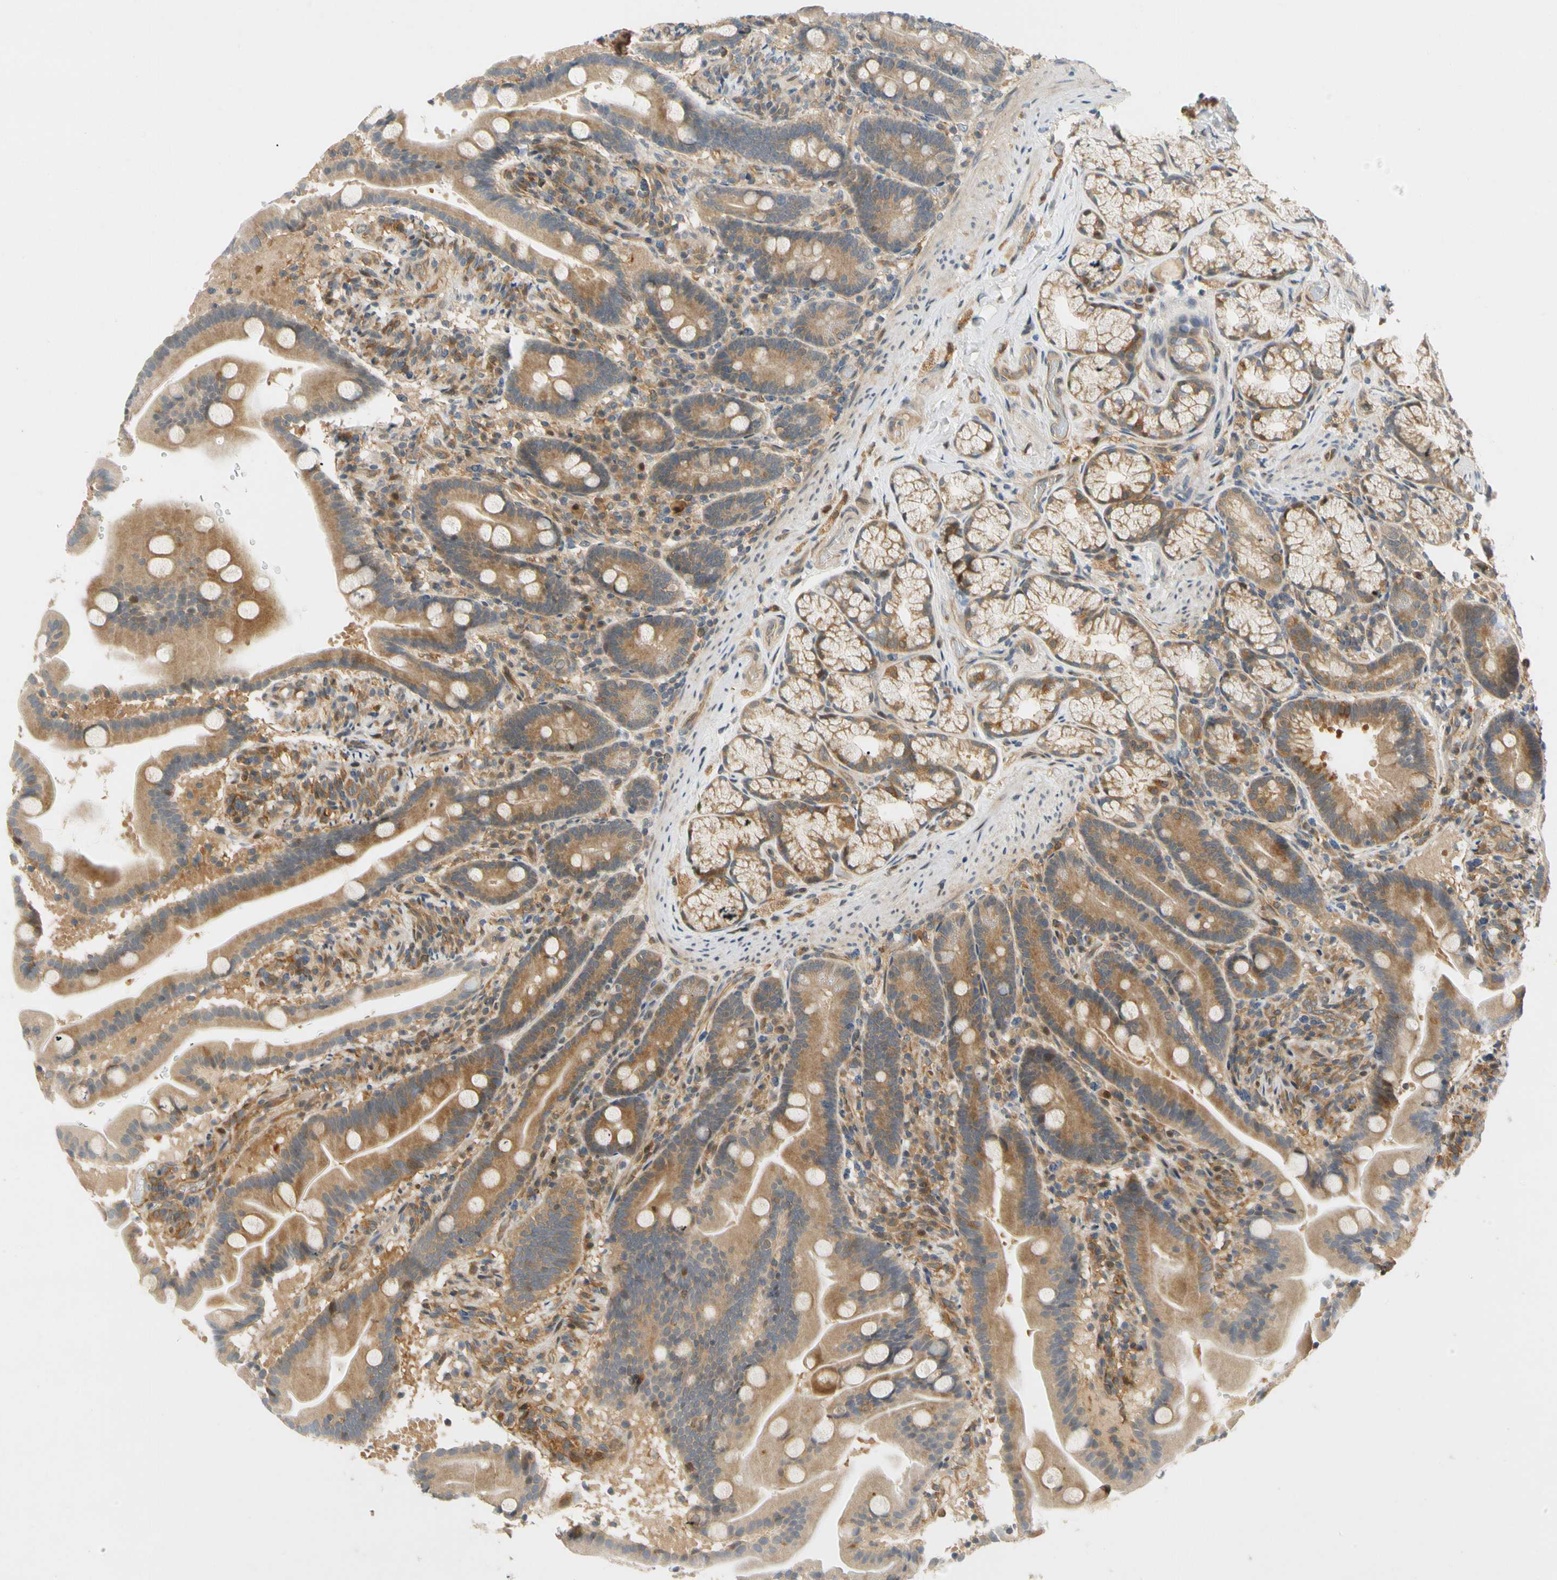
{"staining": {"intensity": "weak", "quantity": ">75%", "location": "cytoplasmic/membranous"}, "tissue": "duodenum", "cell_type": "Glandular cells", "image_type": "normal", "snomed": [{"axis": "morphology", "description": "Normal tissue, NOS"}, {"axis": "topography", "description": "Duodenum"}], "caption": "High-magnification brightfield microscopy of unremarkable duodenum stained with DAB (3,3'-diaminobenzidine) (brown) and counterstained with hematoxylin (blue). glandular cells exhibit weak cytoplasmic/membranous staining is present in approximately>75% of cells.", "gene": "GATD1", "patient": {"sex": "male", "age": 54}}